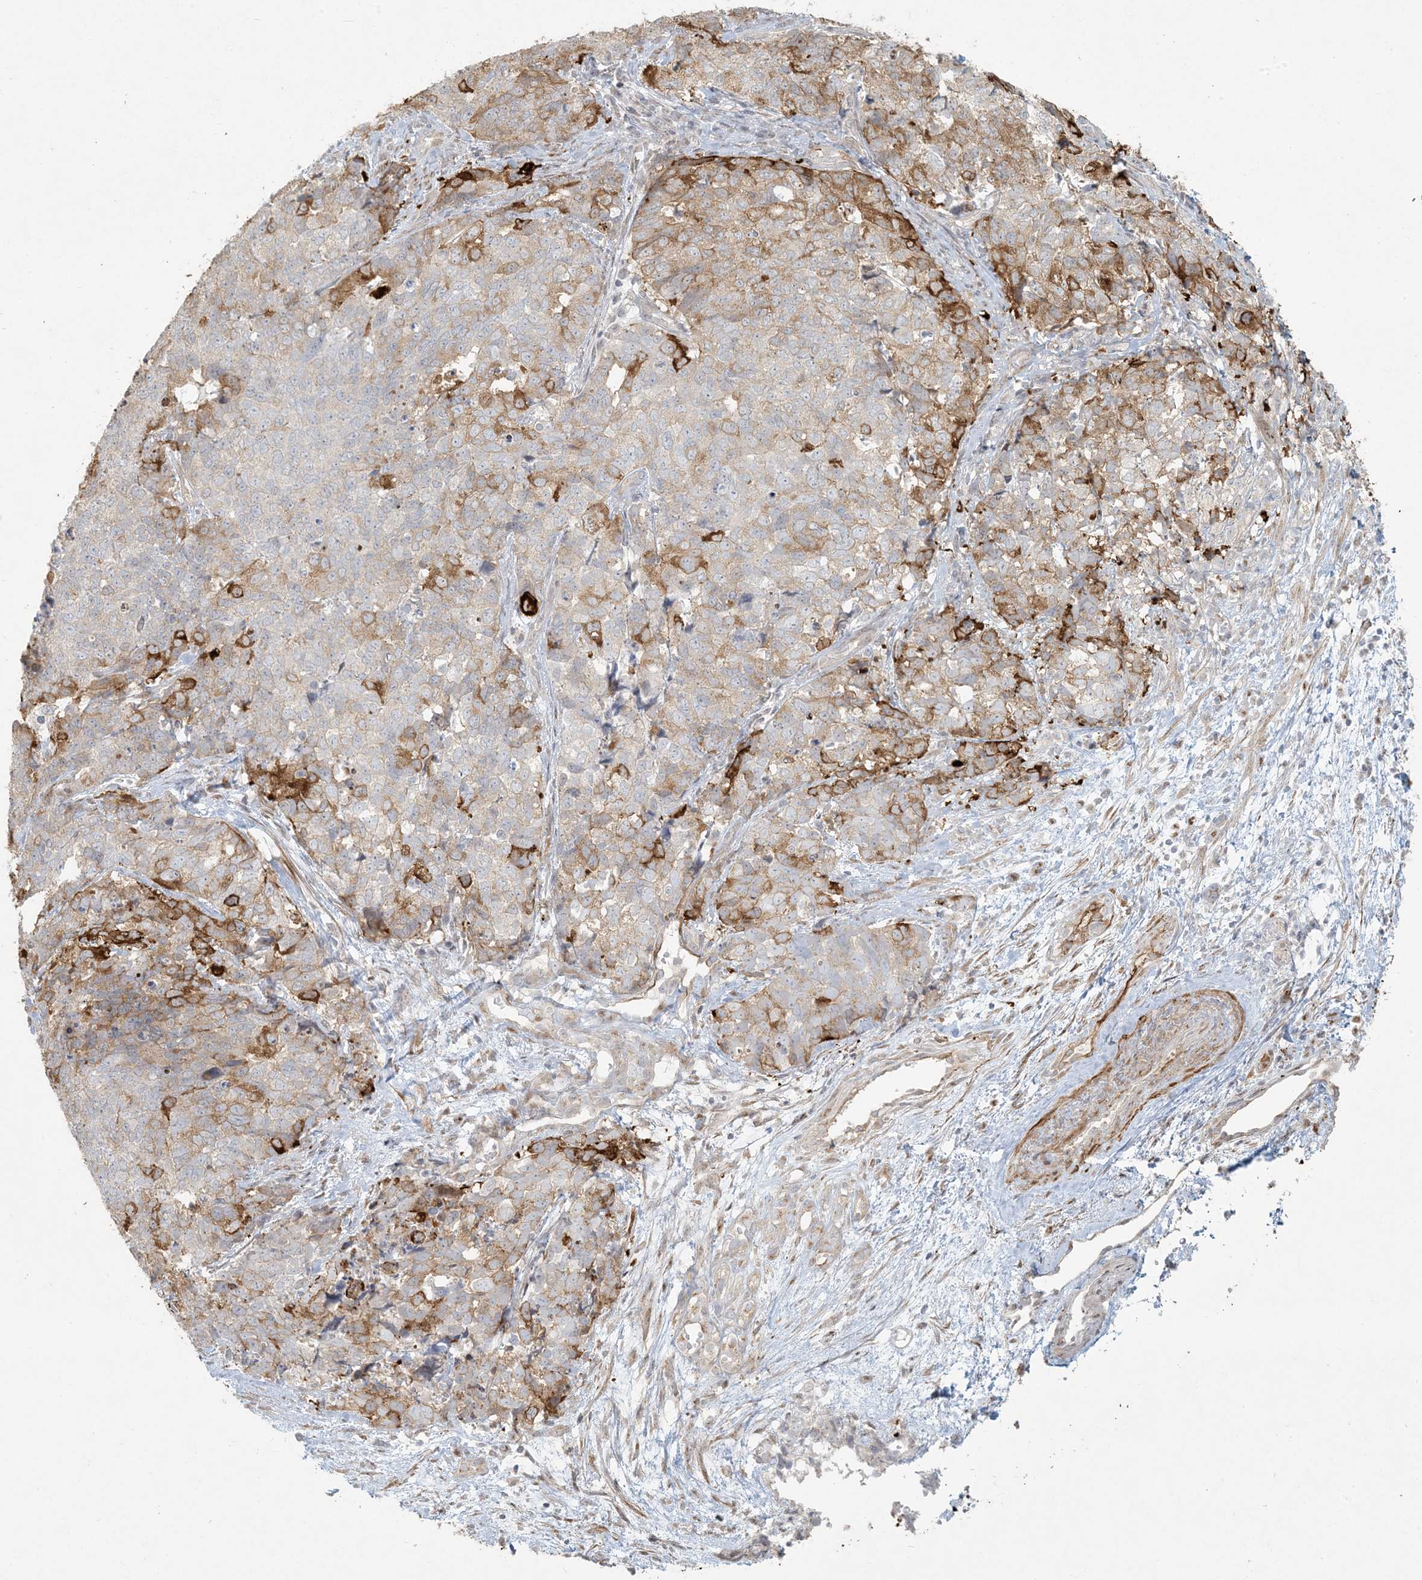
{"staining": {"intensity": "moderate", "quantity": "25%-75%", "location": "cytoplasmic/membranous"}, "tissue": "cervical cancer", "cell_type": "Tumor cells", "image_type": "cancer", "snomed": [{"axis": "morphology", "description": "Squamous cell carcinoma, NOS"}, {"axis": "topography", "description": "Cervix"}], "caption": "Brown immunohistochemical staining in squamous cell carcinoma (cervical) shows moderate cytoplasmic/membranous positivity in about 25%-75% of tumor cells.", "gene": "BCORL1", "patient": {"sex": "female", "age": 63}}